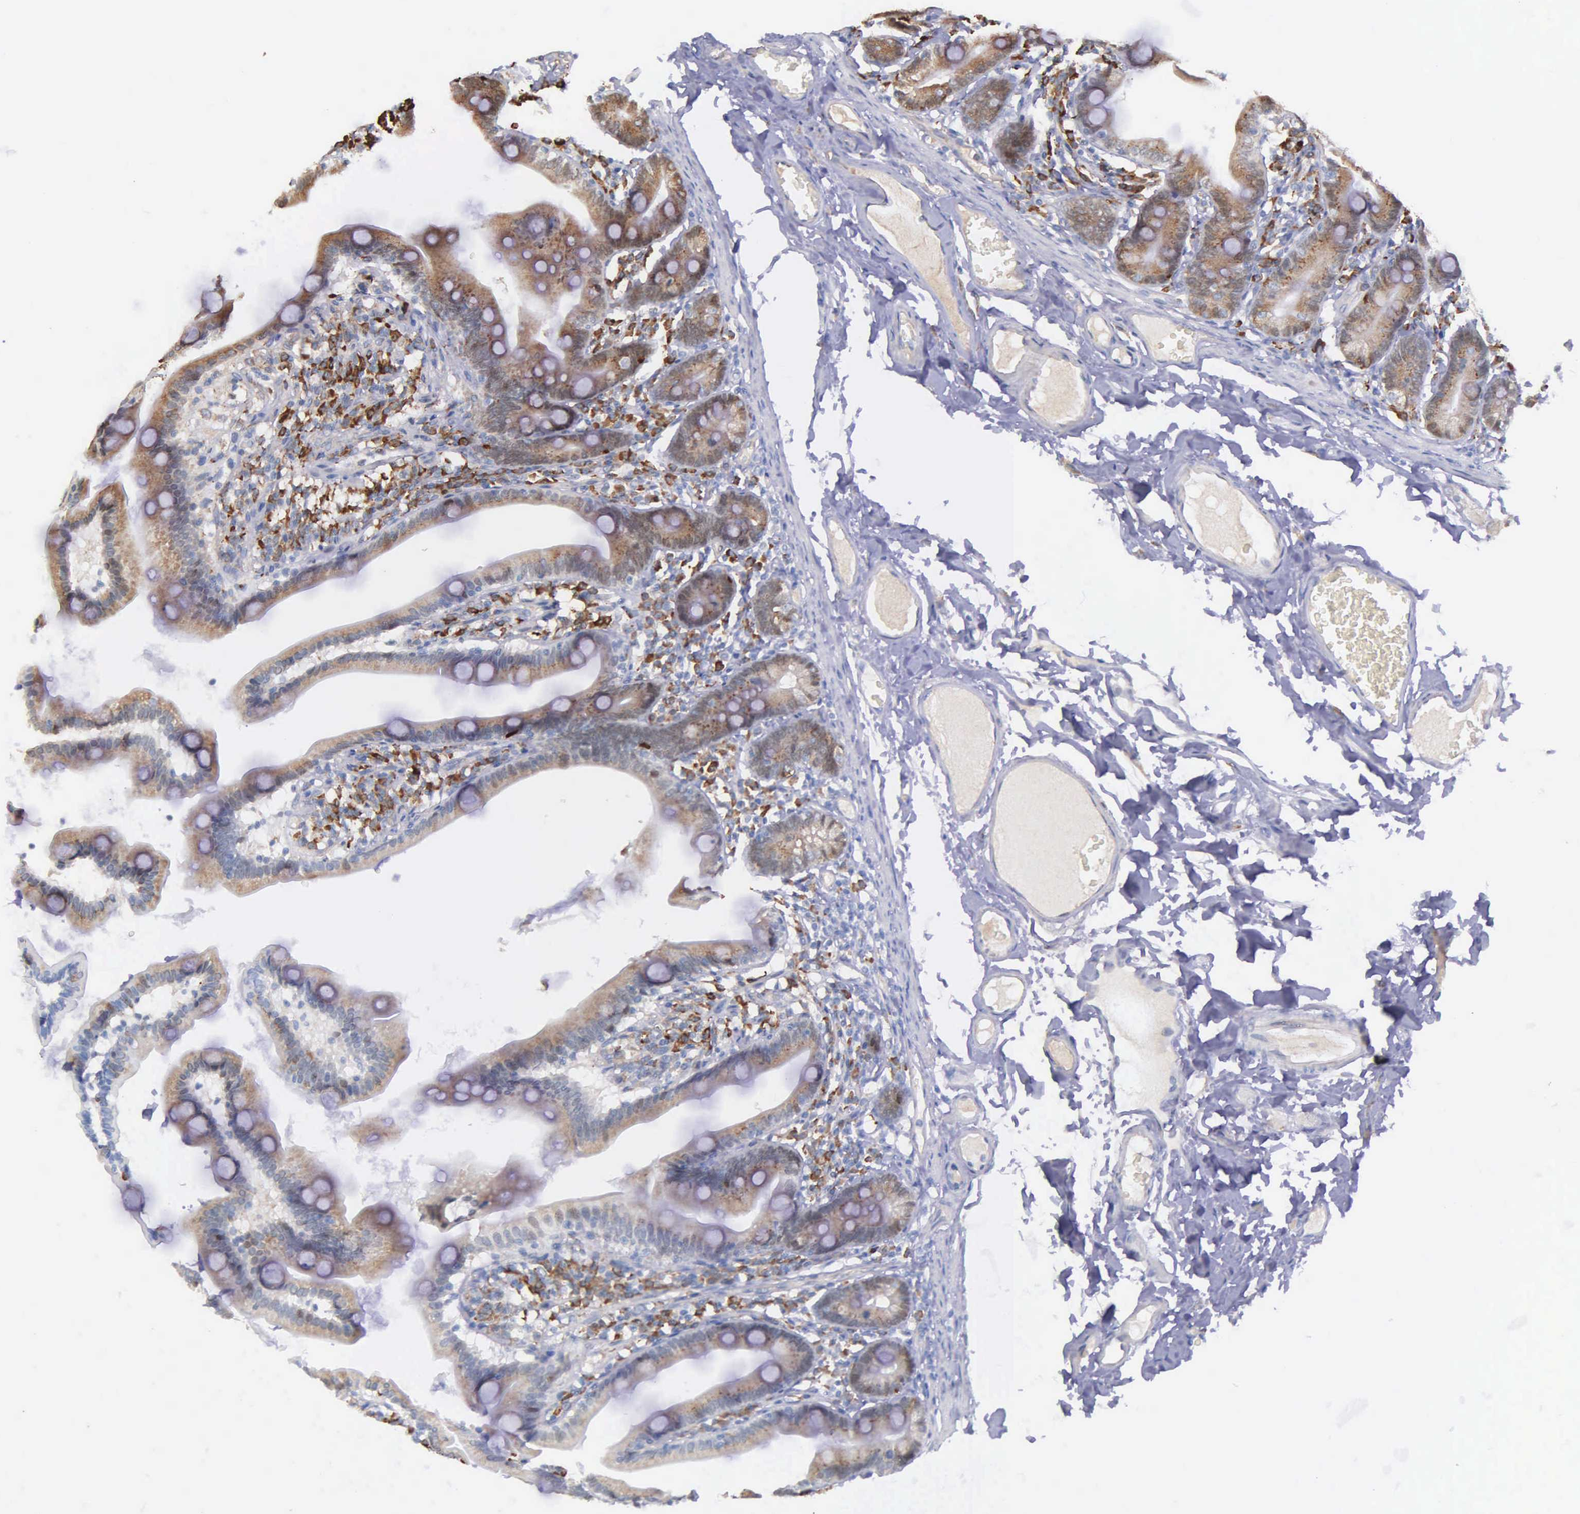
{"staining": {"intensity": "weak", "quantity": ">75%", "location": "cytoplasmic/membranous"}, "tissue": "duodenum", "cell_type": "Glandular cells", "image_type": "normal", "snomed": [{"axis": "morphology", "description": "Normal tissue, NOS"}, {"axis": "topography", "description": "Duodenum"}], "caption": "Immunohistochemistry of unremarkable duodenum displays low levels of weak cytoplasmic/membranous positivity in approximately >75% of glandular cells. Nuclei are stained in blue.", "gene": "ZC3H12B", "patient": {"sex": "female", "age": 75}}